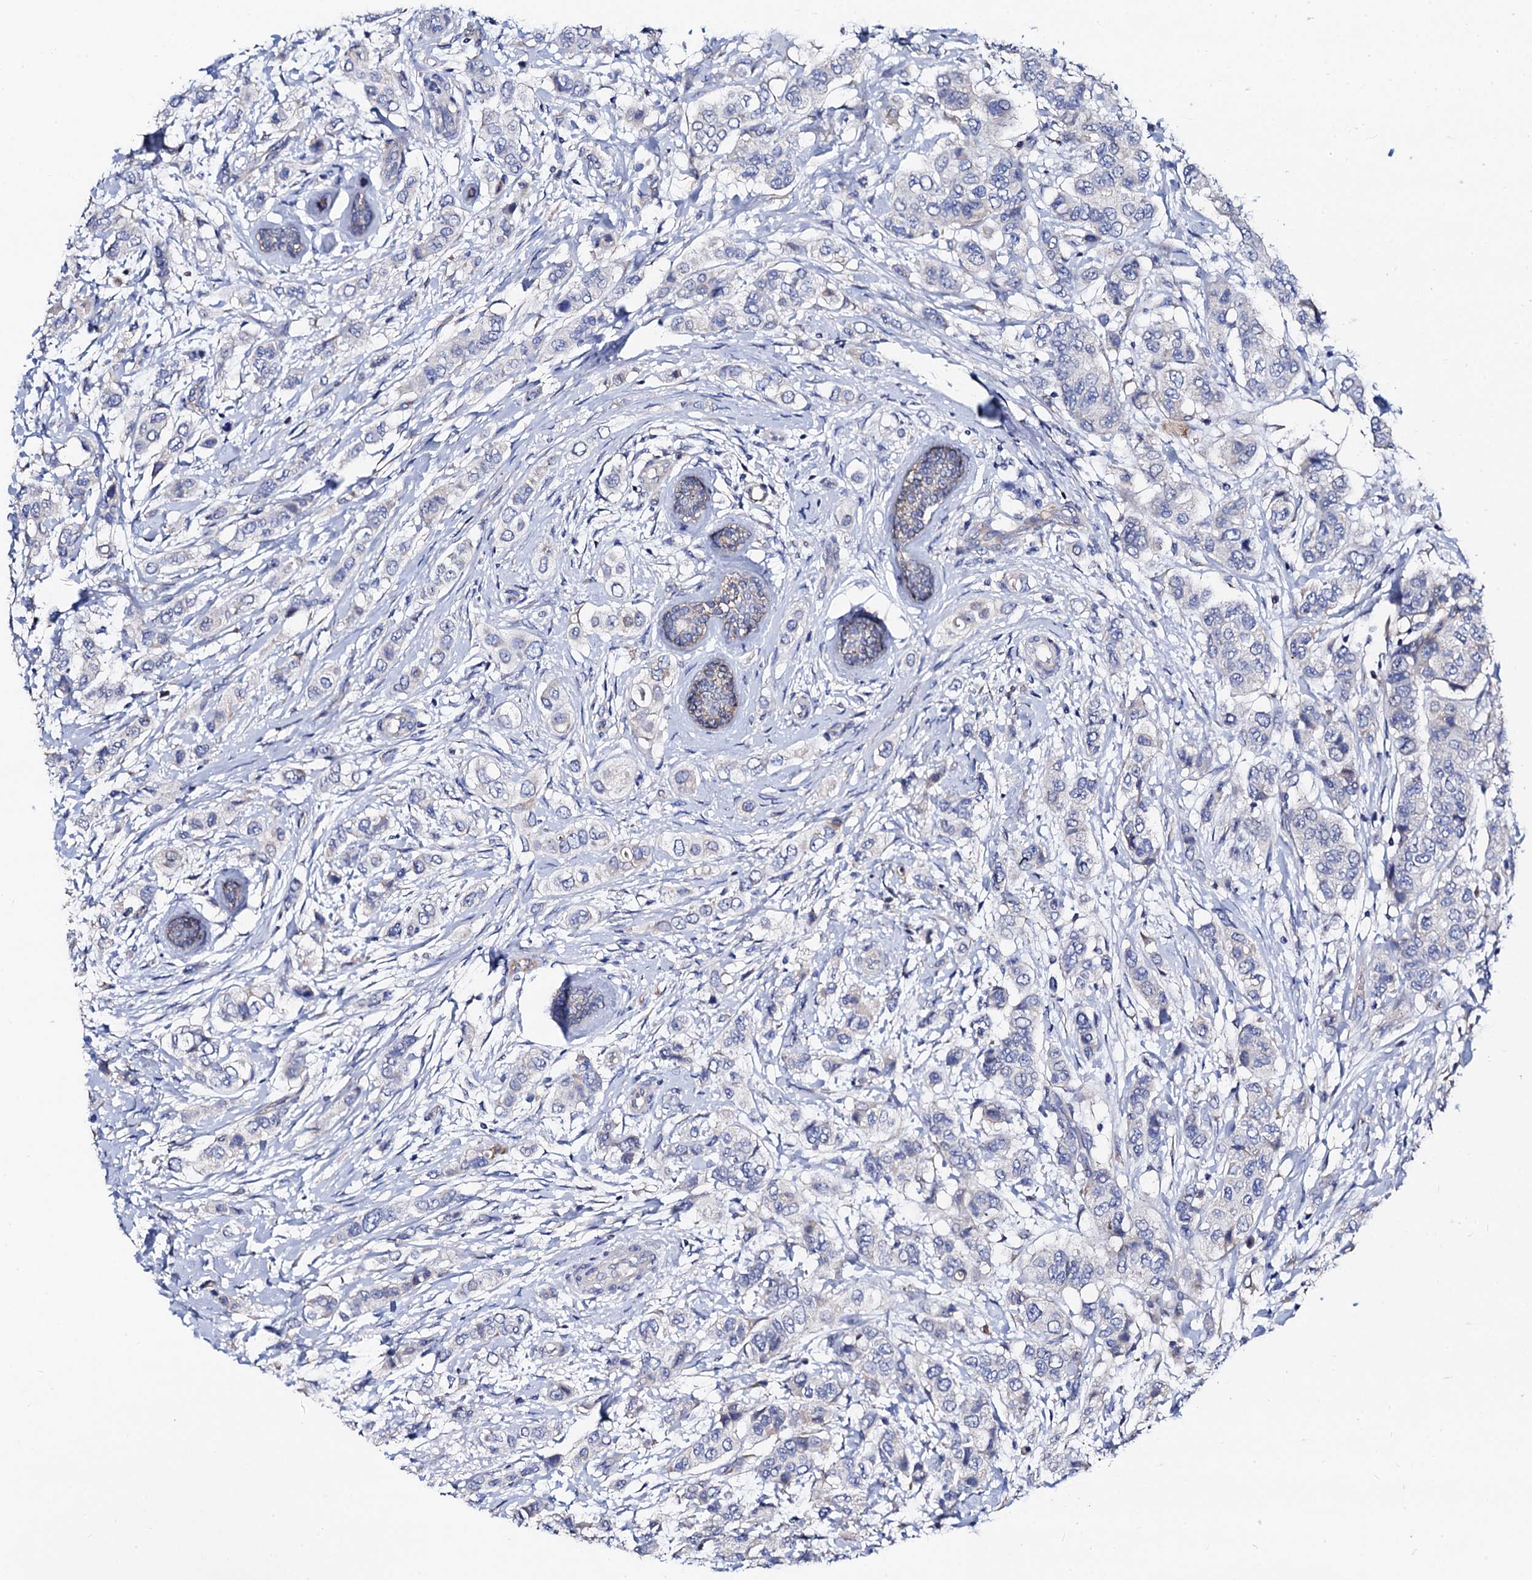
{"staining": {"intensity": "negative", "quantity": "none", "location": "none"}, "tissue": "breast cancer", "cell_type": "Tumor cells", "image_type": "cancer", "snomed": [{"axis": "morphology", "description": "Lobular carcinoma"}, {"axis": "topography", "description": "Breast"}], "caption": "High power microscopy histopathology image of an IHC histopathology image of breast cancer, revealing no significant staining in tumor cells. (Stains: DAB immunohistochemistry (IHC) with hematoxylin counter stain, Microscopy: brightfield microscopy at high magnification).", "gene": "FREM3", "patient": {"sex": "female", "age": 51}}